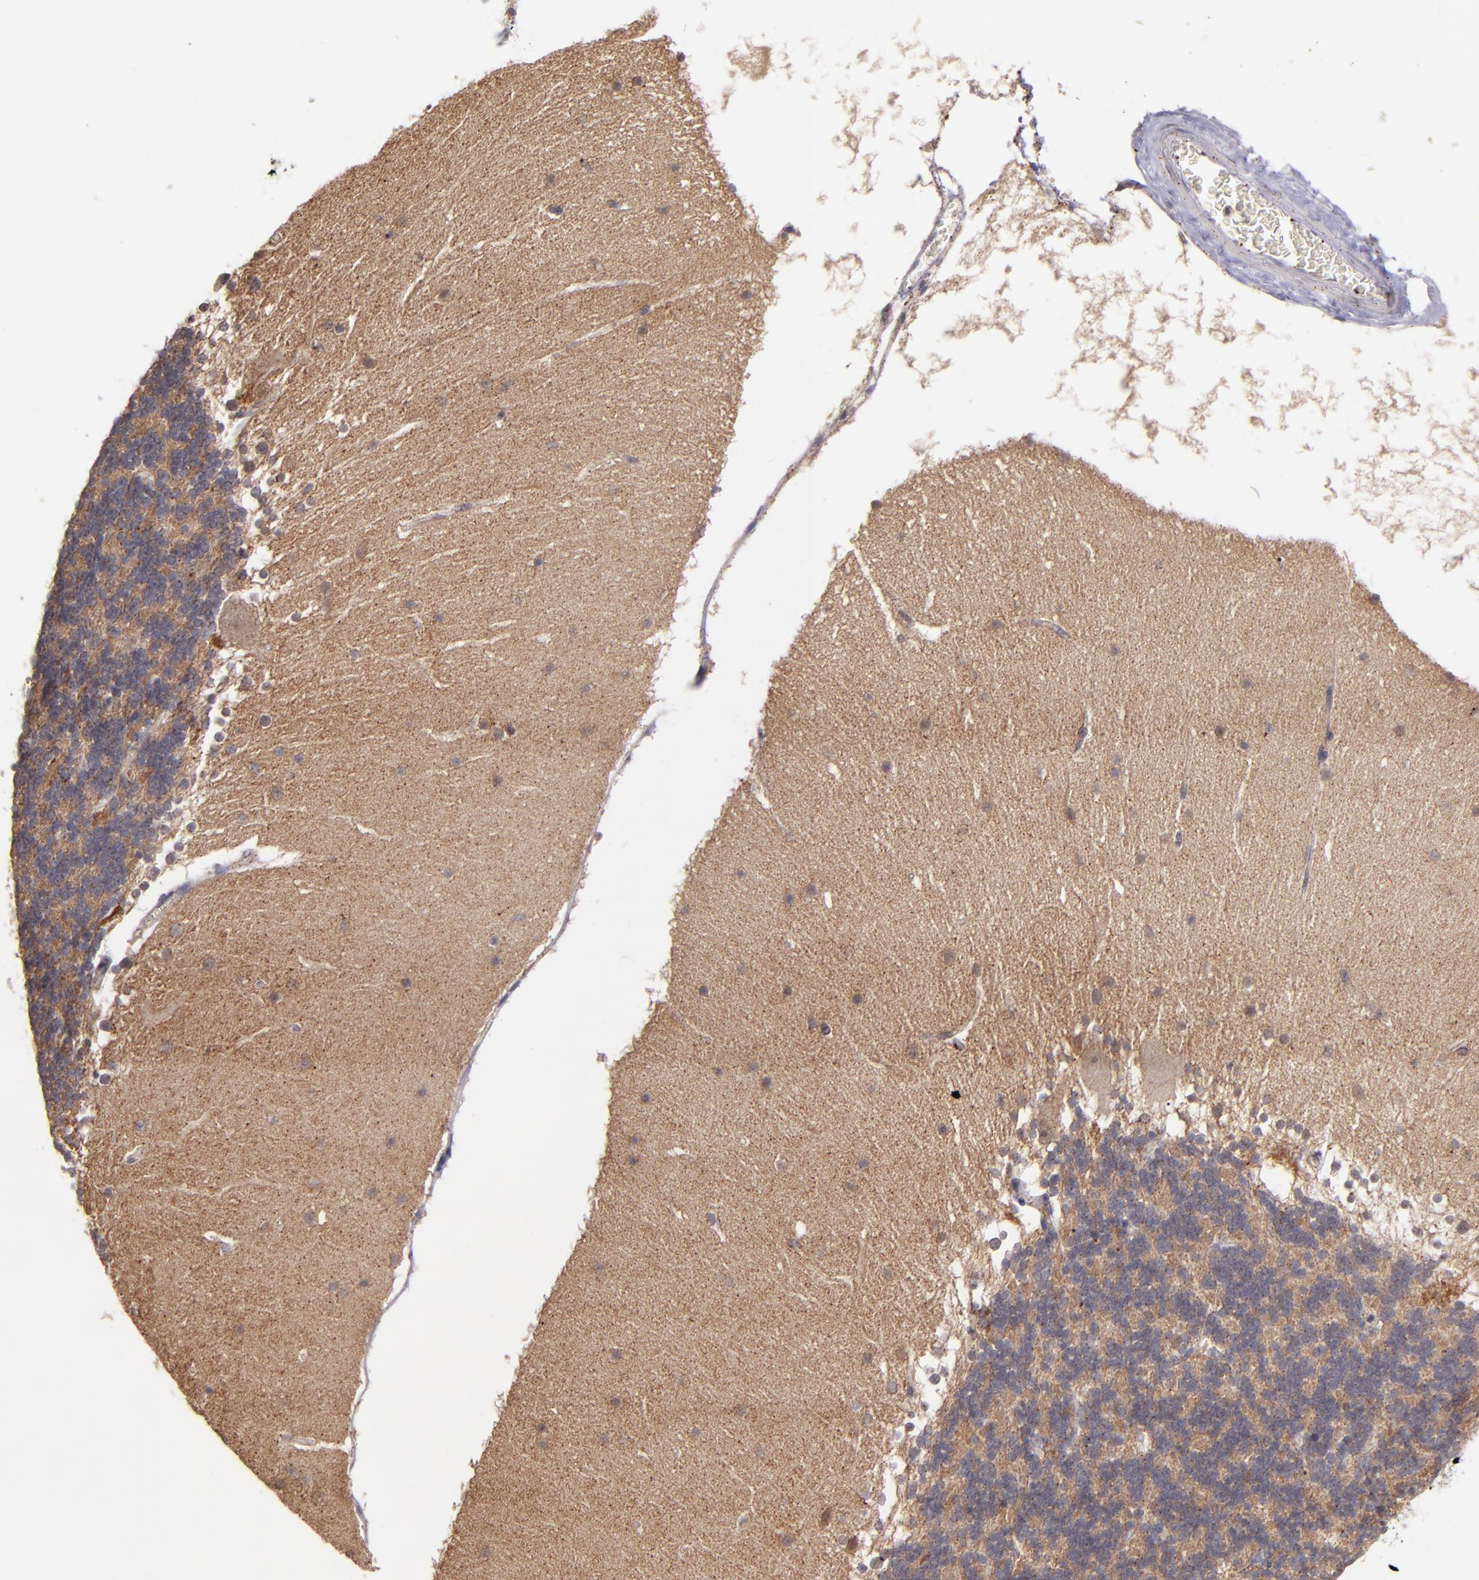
{"staining": {"intensity": "weak", "quantity": "<25%", "location": "cytoplasmic/membranous"}, "tissue": "cerebellum", "cell_type": "Cells in granular layer", "image_type": "normal", "snomed": [{"axis": "morphology", "description": "Normal tissue, NOS"}, {"axis": "topography", "description": "Cerebellum"}], "caption": "Immunohistochemistry (IHC) of normal human cerebellum demonstrates no expression in cells in granular layer.", "gene": "ZFYVE1", "patient": {"sex": "female", "age": 19}}